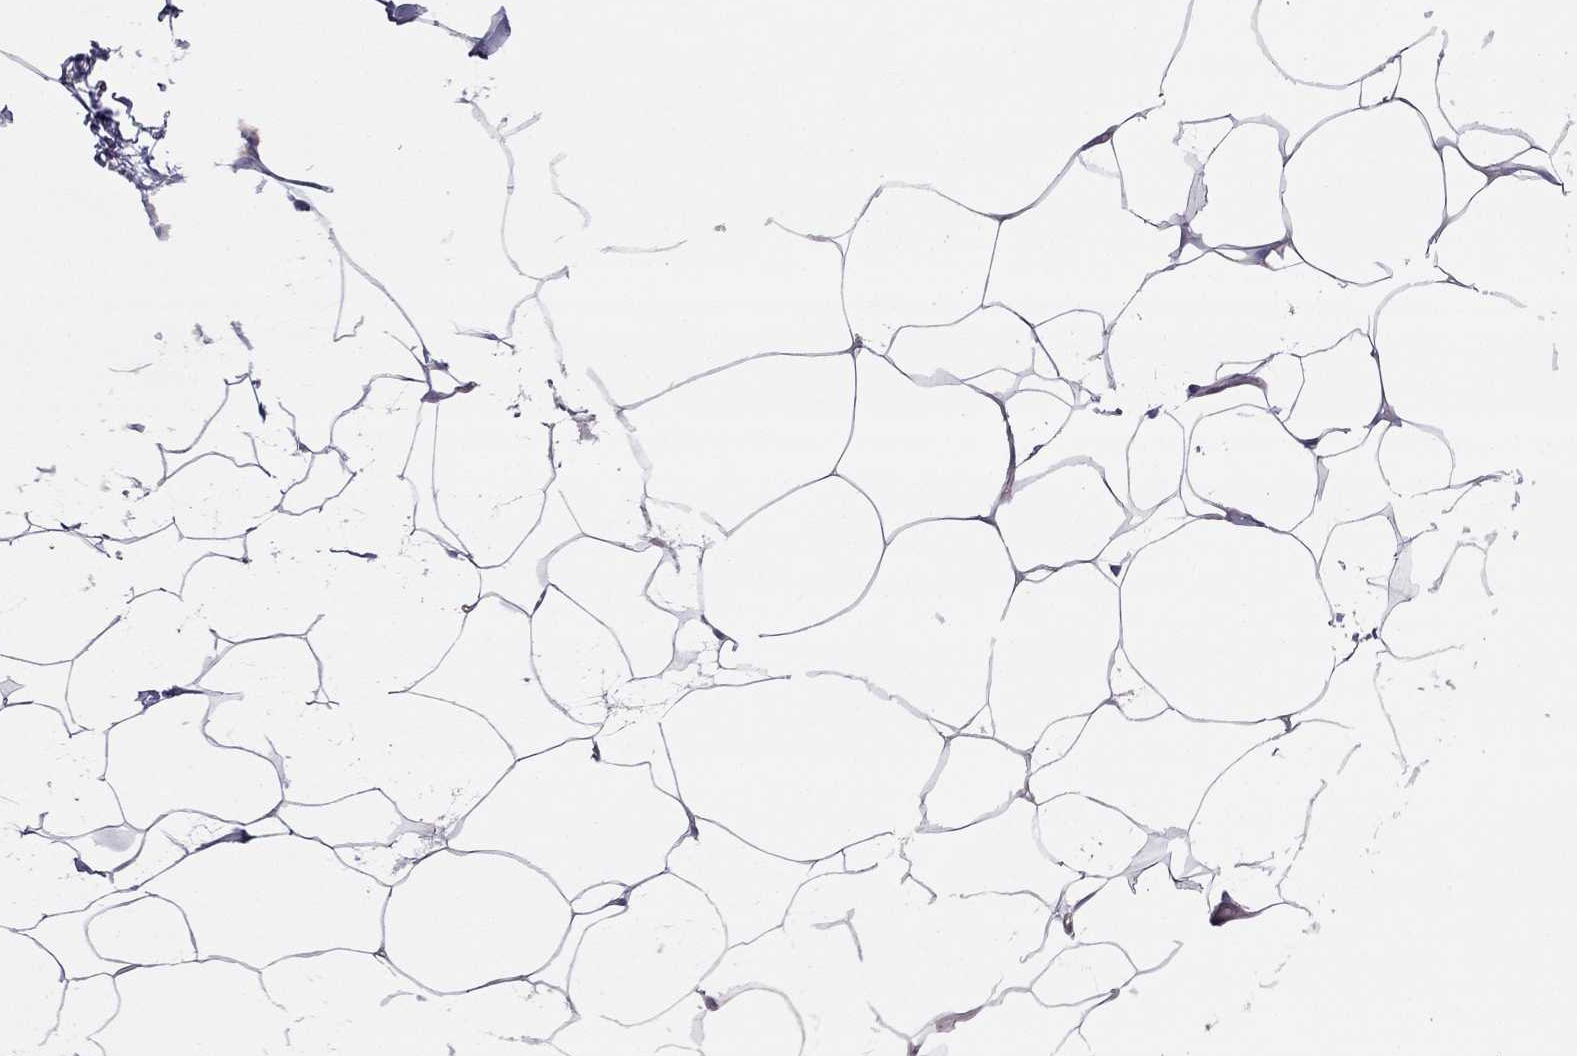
{"staining": {"intensity": "negative", "quantity": "none", "location": "none"}, "tissue": "breast", "cell_type": "Adipocytes", "image_type": "normal", "snomed": [{"axis": "morphology", "description": "Normal tissue, NOS"}, {"axis": "topography", "description": "Breast"}], "caption": "Adipocytes are negative for brown protein staining in normal breast. The staining is performed using DAB (3,3'-diaminobenzidine) brown chromogen with nuclei counter-stained in using hematoxylin.", "gene": "MAEL", "patient": {"sex": "female", "age": 32}}